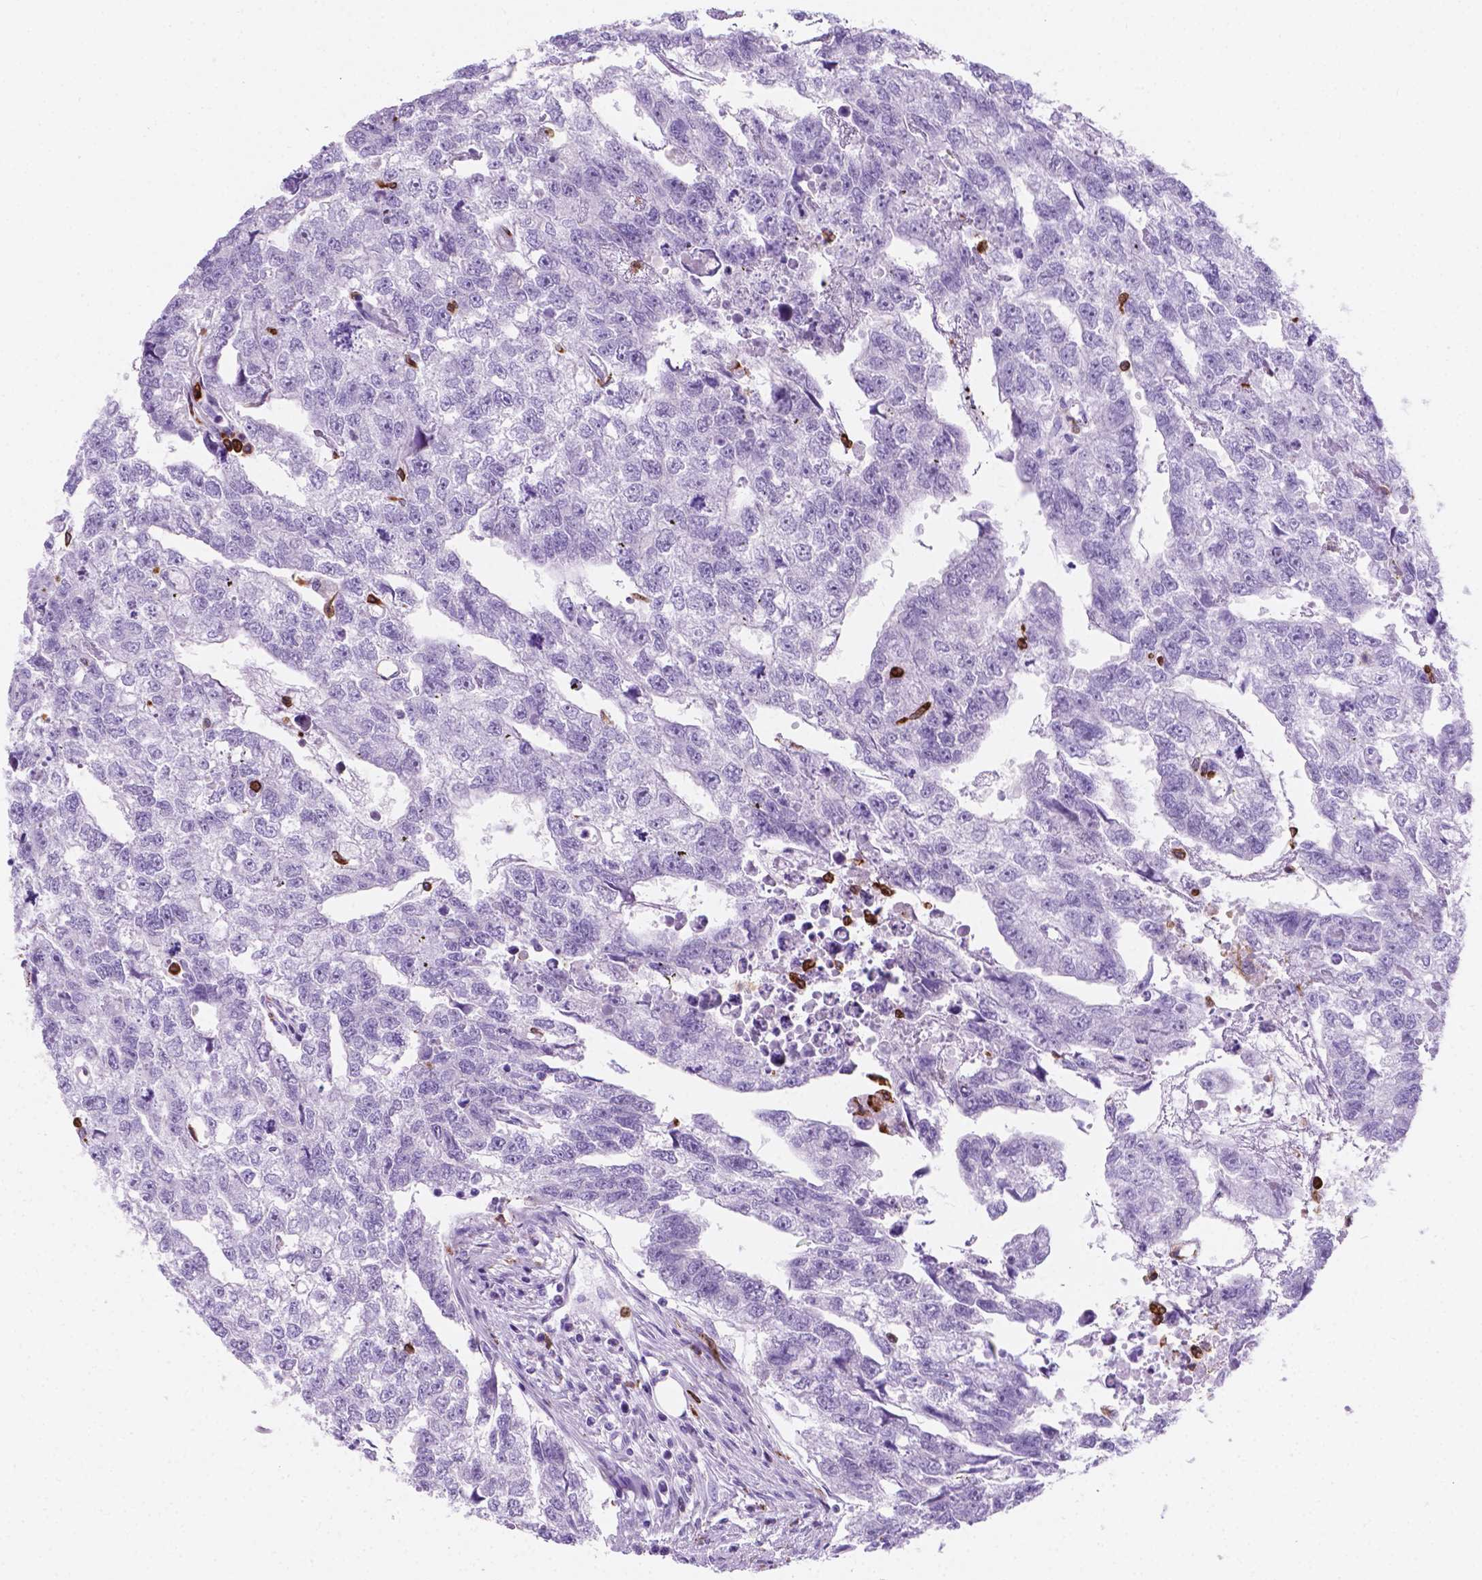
{"staining": {"intensity": "negative", "quantity": "none", "location": "none"}, "tissue": "testis cancer", "cell_type": "Tumor cells", "image_type": "cancer", "snomed": [{"axis": "morphology", "description": "Carcinoma, Embryonal, NOS"}, {"axis": "morphology", "description": "Teratoma, malignant, NOS"}, {"axis": "topography", "description": "Testis"}], "caption": "Testis cancer (teratoma (malignant)) stained for a protein using immunohistochemistry (IHC) reveals no expression tumor cells.", "gene": "MACF1", "patient": {"sex": "male", "age": 44}}